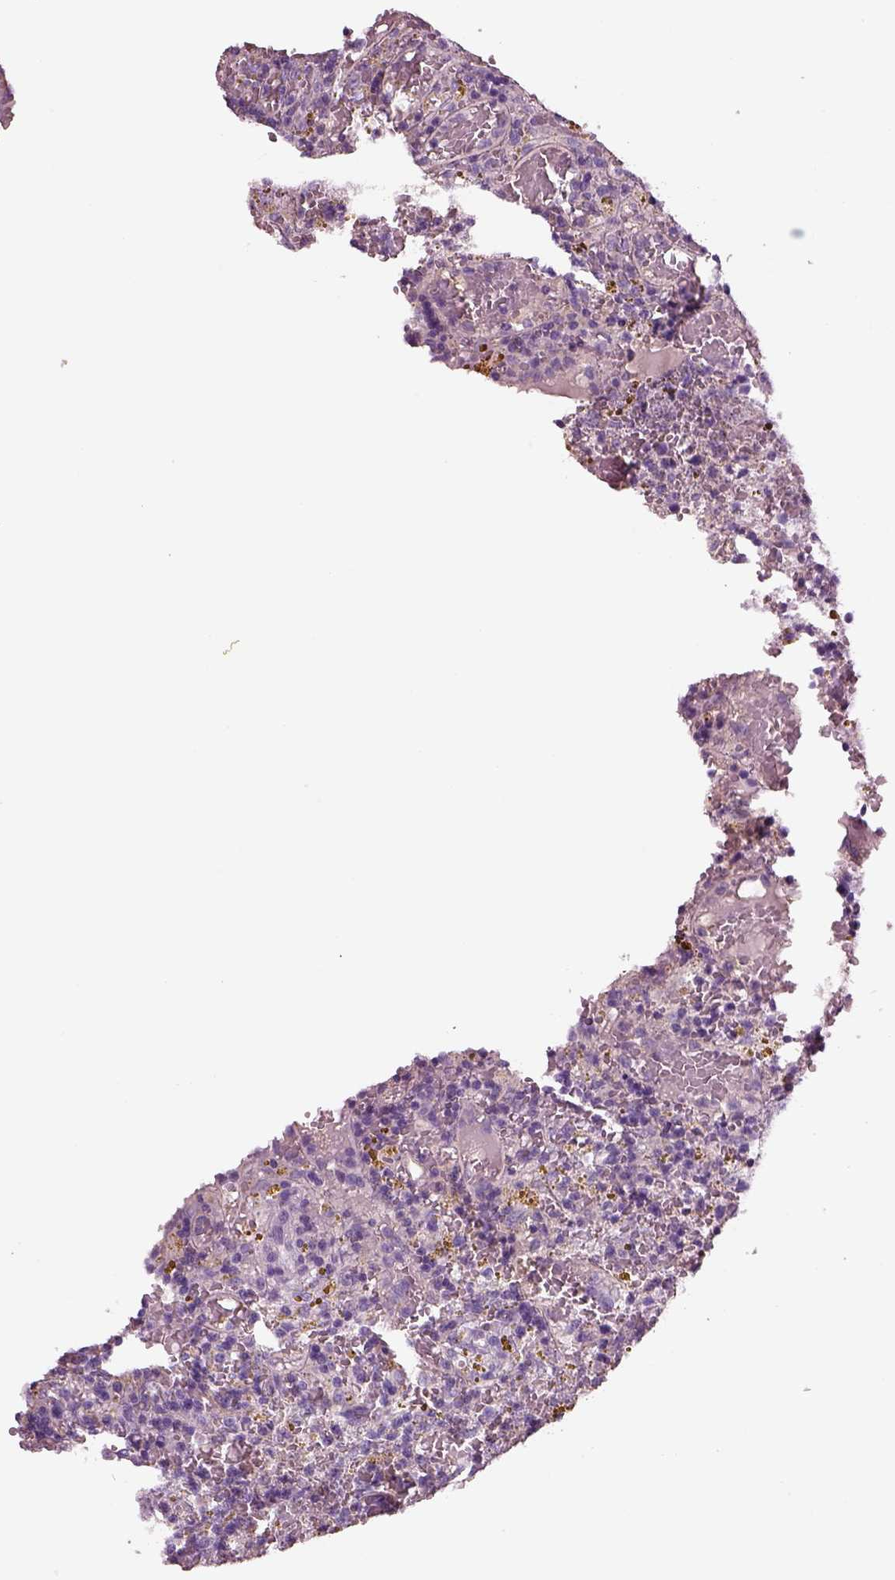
{"staining": {"intensity": "negative", "quantity": "none", "location": "none"}, "tissue": "lymphoma", "cell_type": "Tumor cells", "image_type": "cancer", "snomed": [{"axis": "morphology", "description": "Malignant lymphoma, non-Hodgkin's type, Low grade"}, {"axis": "topography", "description": "Spleen"}], "caption": "Immunohistochemistry (IHC) of human malignant lymphoma, non-Hodgkin's type (low-grade) reveals no expression in tumor cells.", "gene": "IGLL1", "patient": {"sex": "female", "age": 65}}